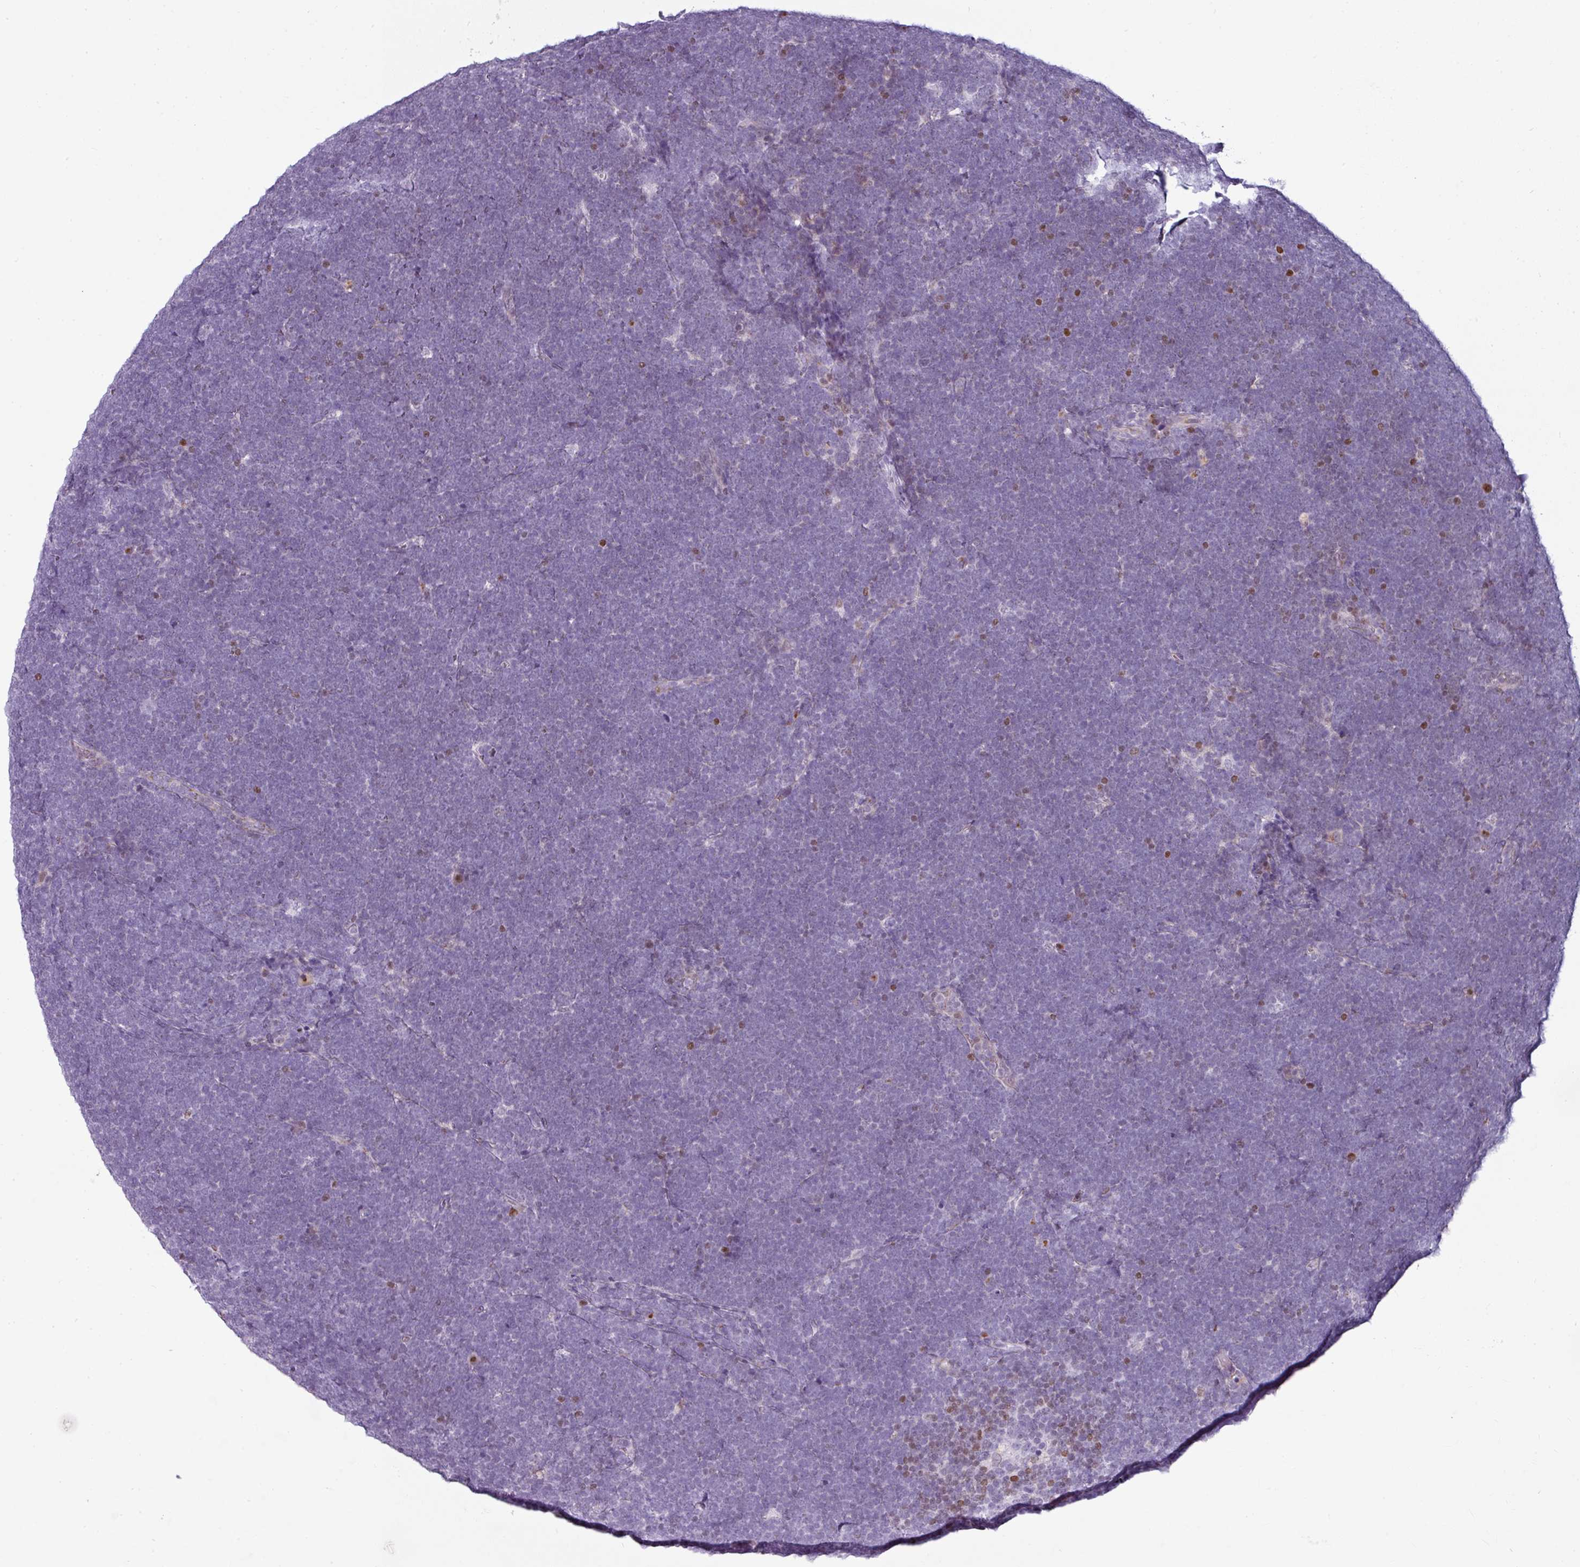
{"staining": {"intensity": "negative", "quantity": "none", "location": "none"}, "tissue": "lymphoma", "cell_type": "Tumor cells", "image_type": "cancer", "snomed": [{"axis": "morphology", "description": "Malignant lymphoma, non-Hodgkin's type, High grade"}, {"axis": "topography", "description": "Lymph node"}], "caption": "Protein analysis of malignant lymphoma, non-Hodgkin's type (high-grade) demonstrates no significant expression in tumor cells. Nuclei are stained in blue.", "gene": "SYT8", "patient": {"sex": "male", "age": 13}}